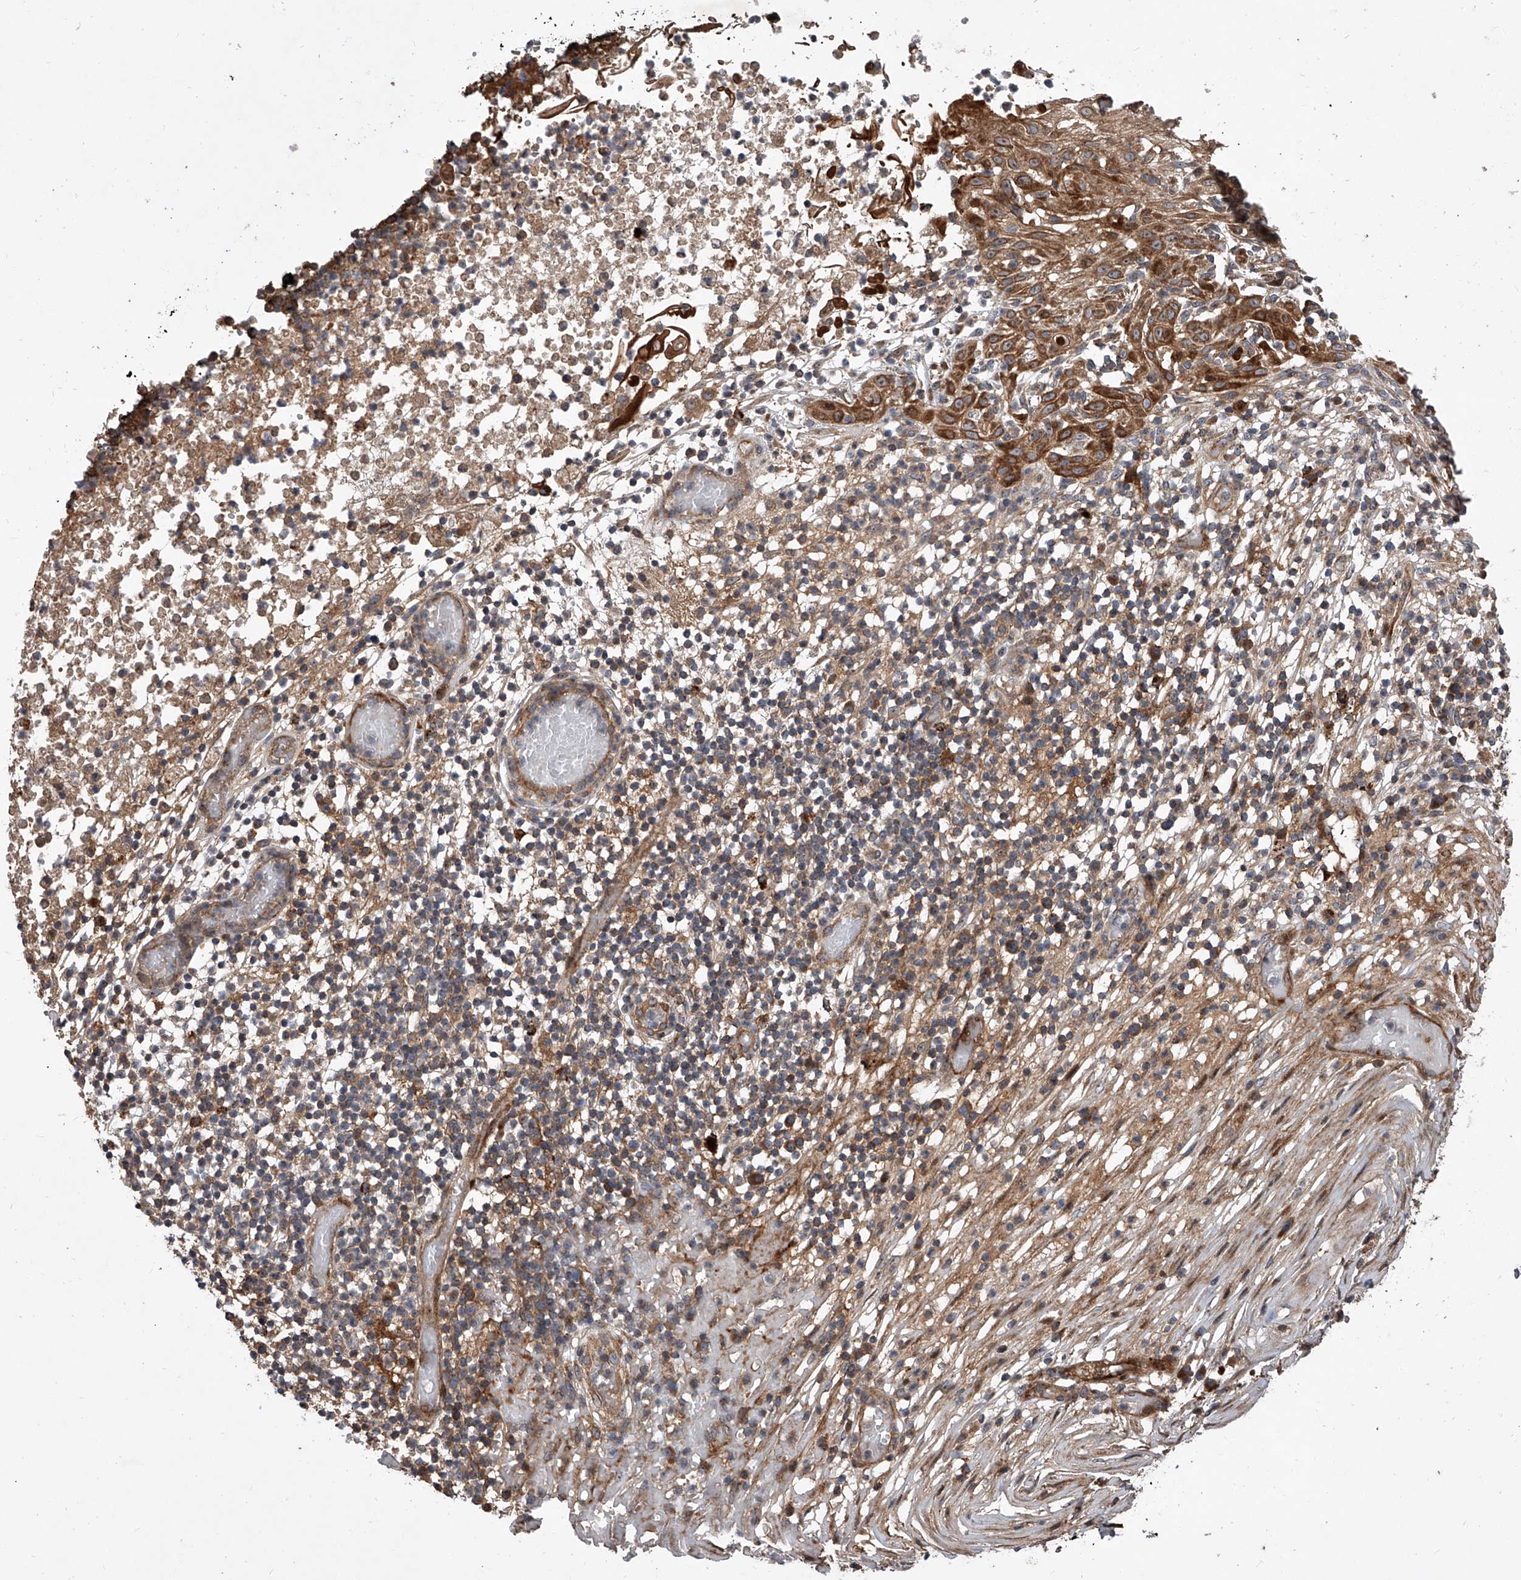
{"staining": {"intensity": "strong", "quantity": ">75%", "location": "cytoplasmic/membranous"}, "tissue": "skin cancer", "cell_type": "Tumor cells", "image_type": "cancer", "snomed": [{"axis": "morphology", "description": "Normal tissue, NOS"}, {"axis": "morphology", "description": "Basal cell carcinoma"}, {"axis": "topography", "description": "Skin"}], "caption": "Immunohistochemical staining of human skin cancer shows strong cytoplasmic/membranous protein expression in about >75% of tumor cells. Ihc stains the protein of interest in brown and the nuclei are stained blue.", "gene": "USP47", "patient": {"sex": "male", "age": 64}}